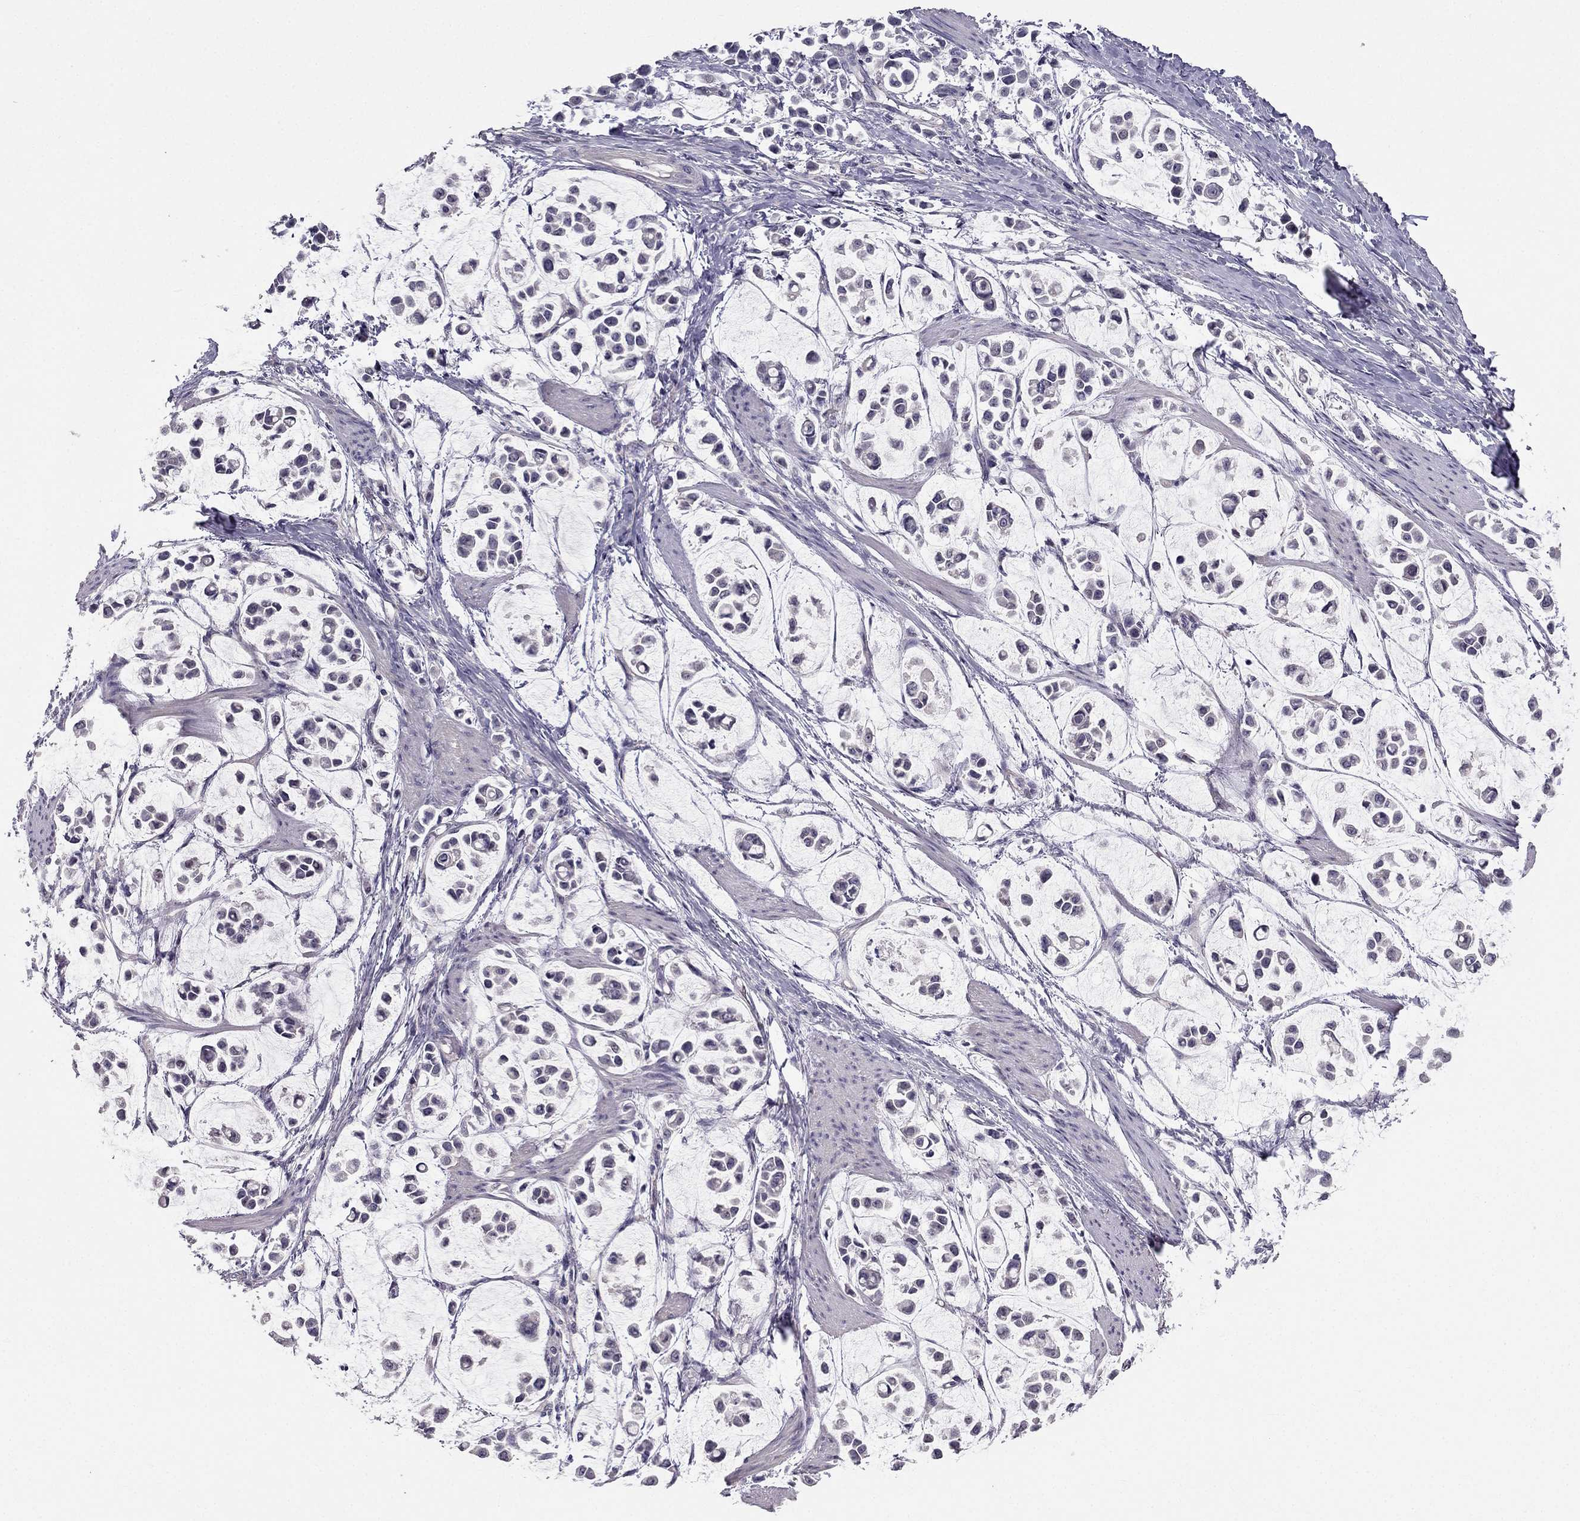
{"staining": {"intensity": "negative", "quantity": "none", "location": "none"}, "tissue": "stomach cancer", "cell_type": "Tumor cells", "image_type": "cancer", "snomed": [{"axis": "morphology", "description": "Adenocarcinoma, NOS"}, {"axis": "topography", "description": "Stomach"}], "caption": "Immunohistochemistry histopathology image of human stomach cancer (adenocarcinoma) stained for a protein (brown), which displays no expression in tumor cells.", "gene": "HSFX1", "patient": {"sex": "male", "age": 82}}